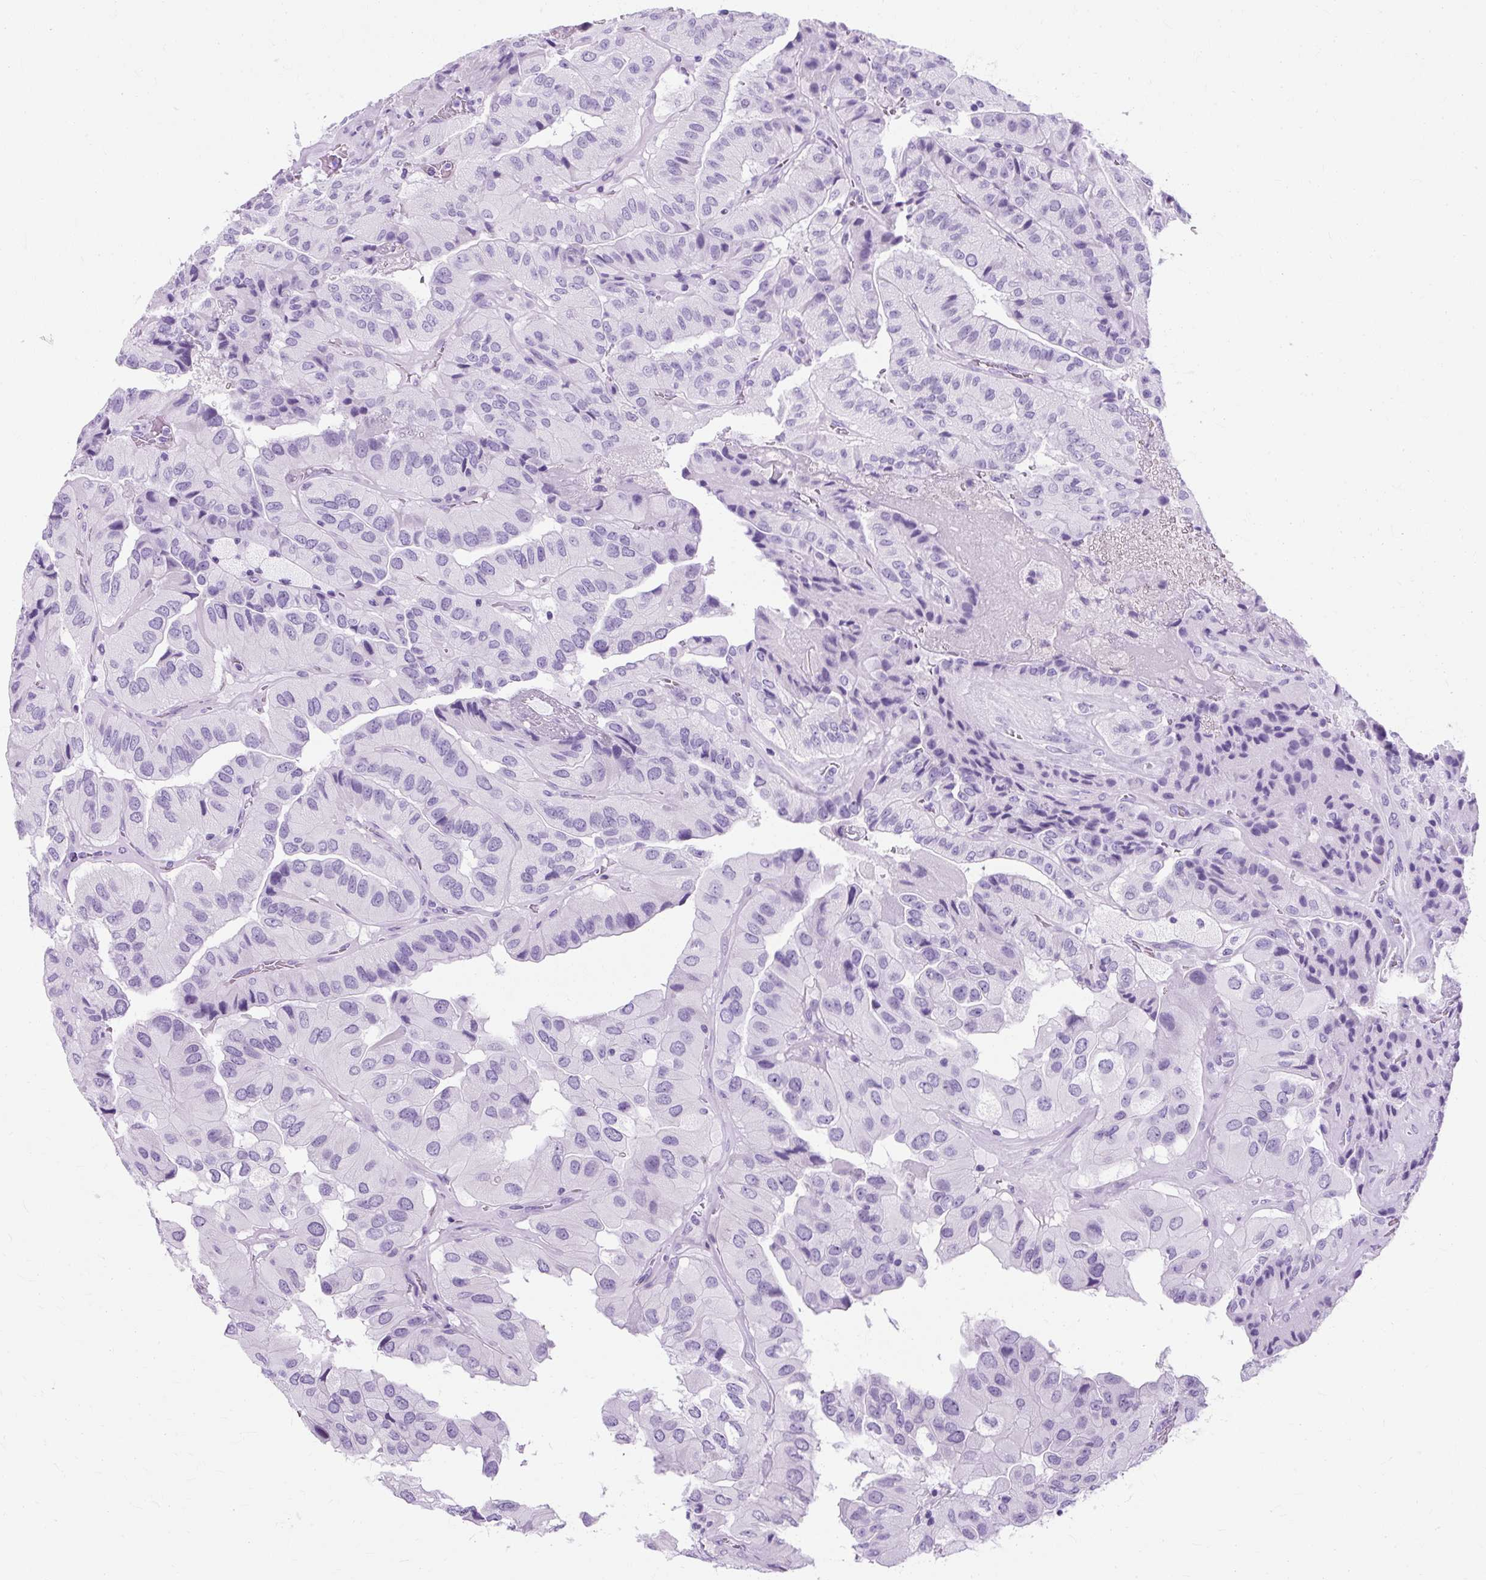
{"staining": {"intensity": "negative", "quantity": "none", "location": "none"}, "tissue": "thyroid cancer", "cell_type": "Tumor cells", "image_type": "cancer", "snomed": [{"axis": "morphology", "description": "Normal tissue, NOS"}, {"axis": "morphology", "description": "Papillary adenocarcinoma, NOS"}, {"axis": "topography", "description": "Thyroid gland"}], "caption": "Papillary adenocarcinoma (thyroid) was stained to show a protein in brown. There is no significant positivity in tumor cells. (DAB (3,3'-diaminobenzidine) IHC visualized using brightfield microscopy, high magnification).", "gene": "TMEM89", "patient": {"sex": "female", "age": 59}}